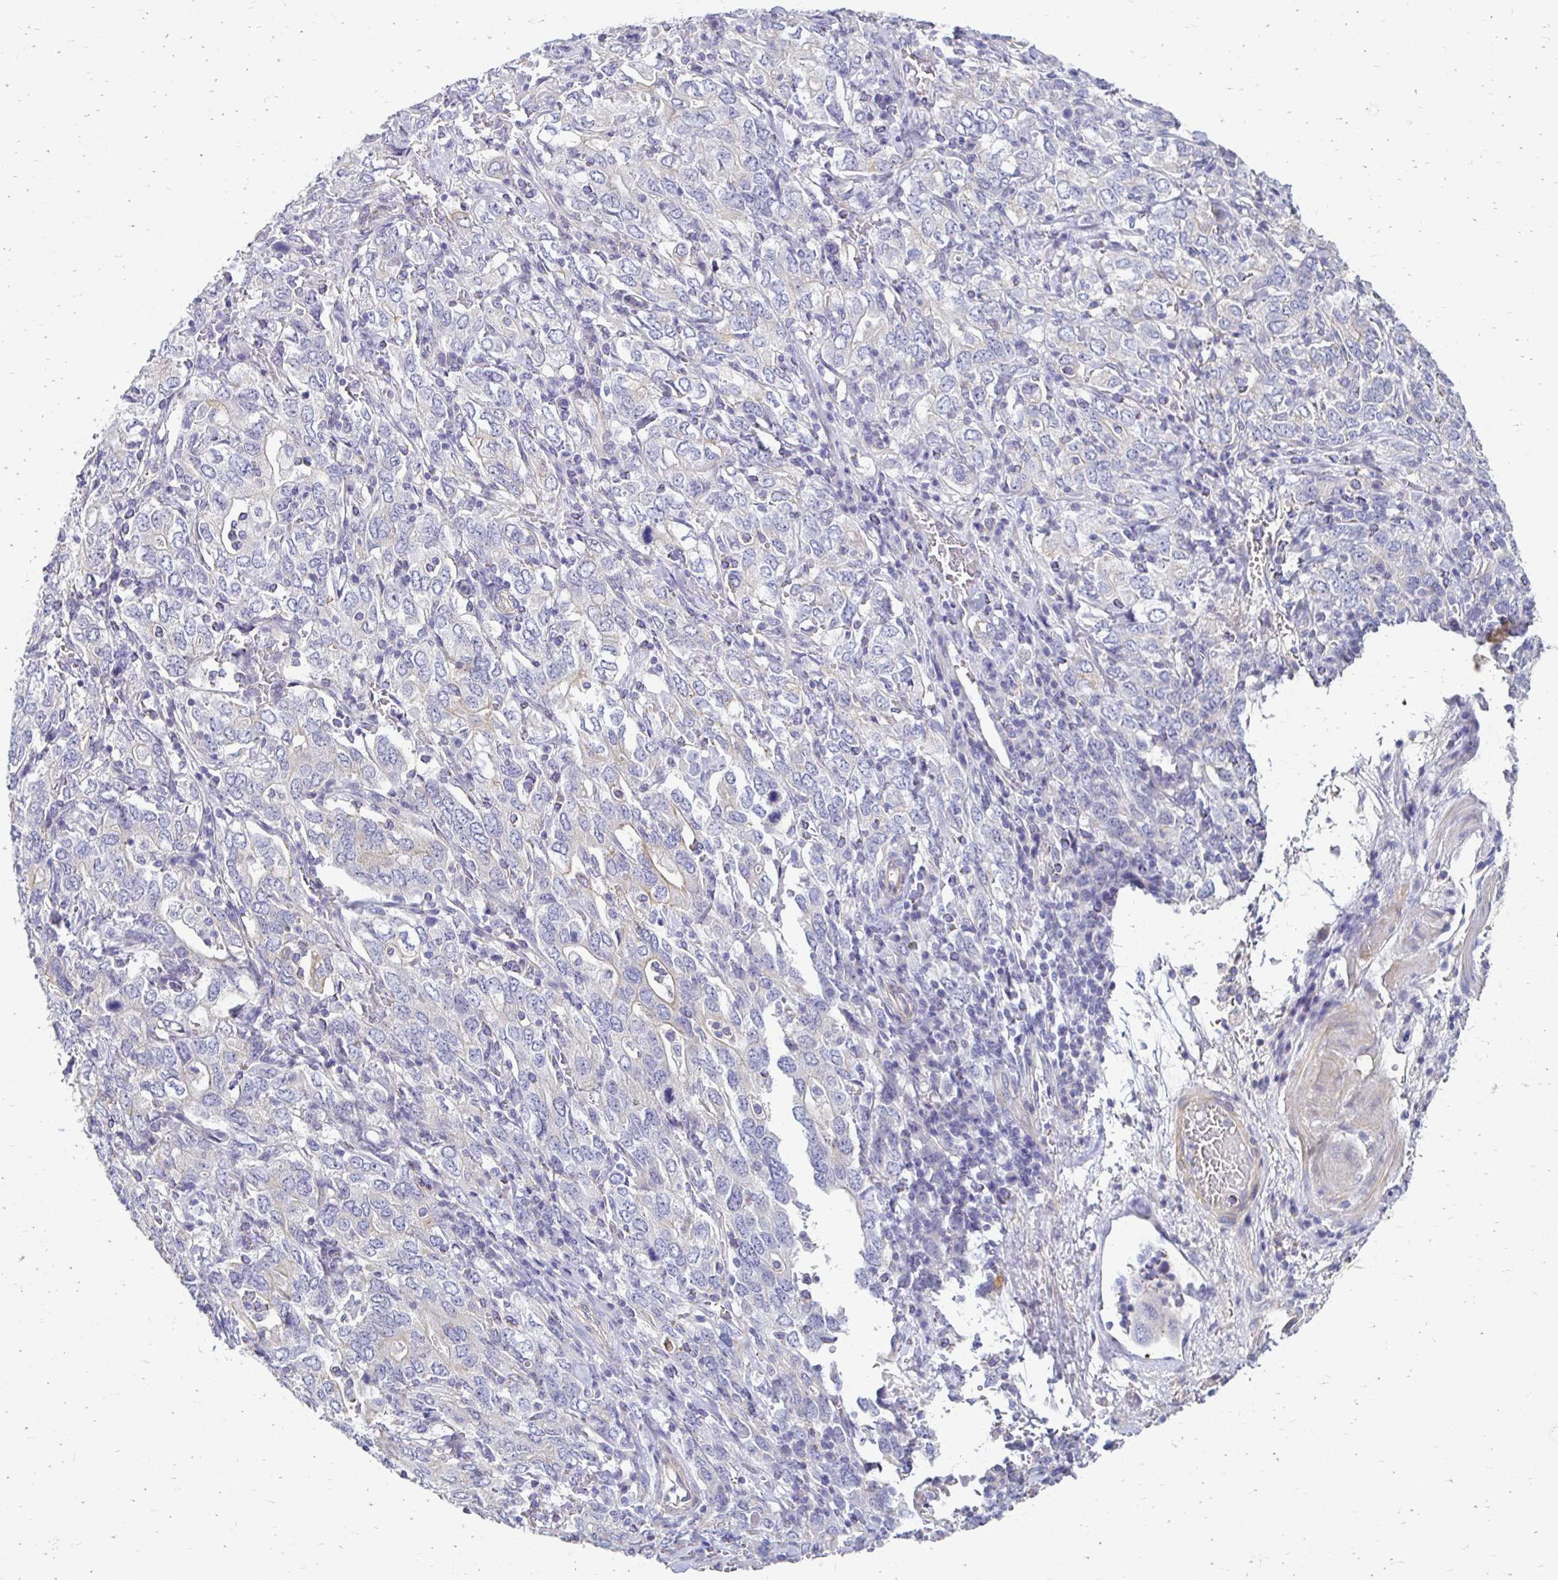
{"staining": {"intensity": "negative", "quantity": "none", "location": "none"}, "tissue": "stomach cancer", "cell_type": "Tumor cells", "image_type": "cancer", "snomed": [{"axis": "morphology", "description": "Adenocarcinoma, NOS"}, {"axis": "topography", "description": "Stomach, upper"}, {"axis": "topography", "description": "Stomach"}], "caption": "A high-resolution photomicrograph shows immunohistochemistry (IHC) staining of stomach adenocarcinoma, which shows no significant expression in tumor cells.", "gene": "AKAP6", "patient": {"sex": "male", "age": 62}}